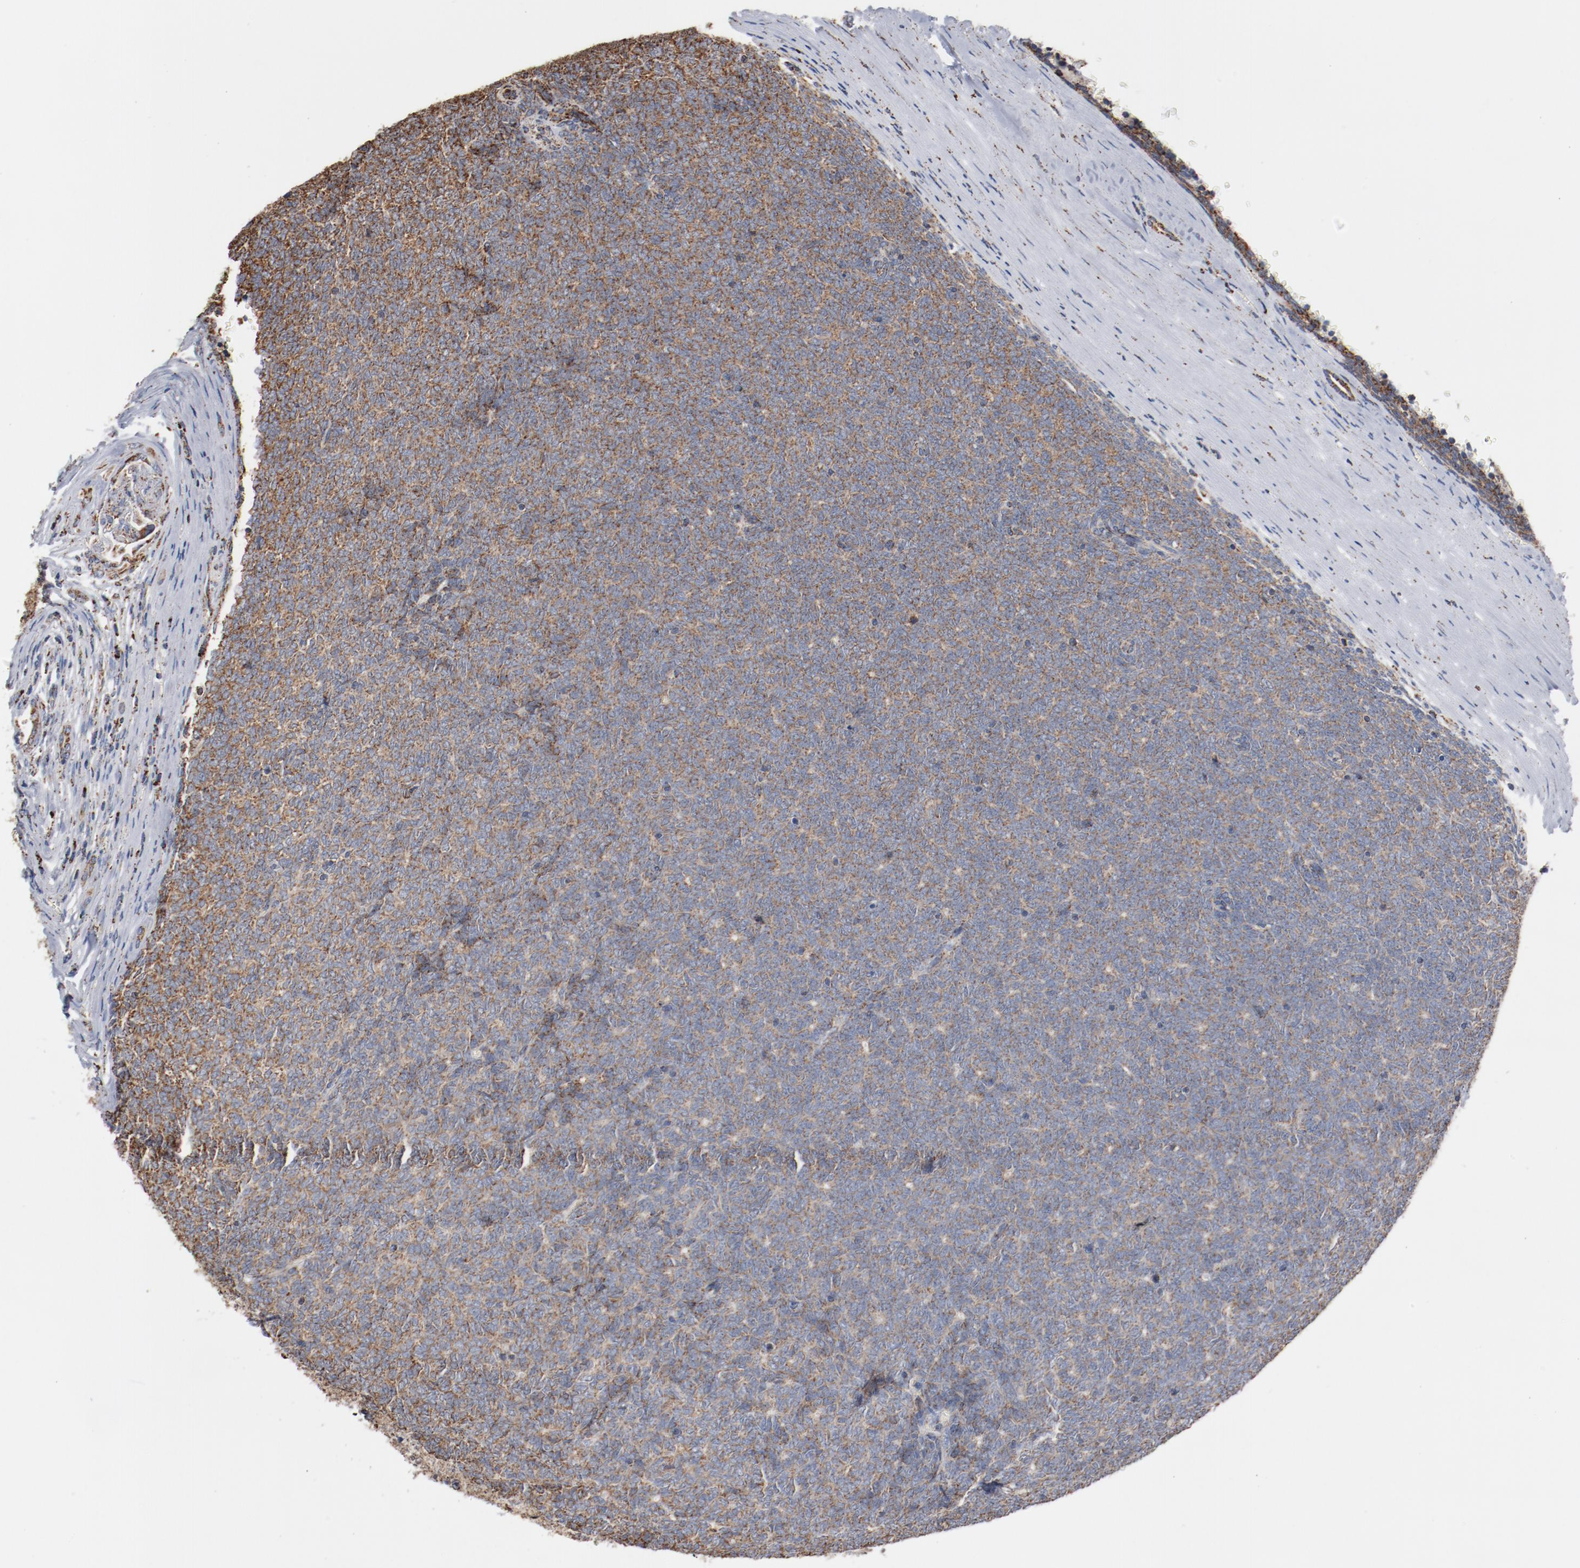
{"staining": {"intensity": "moderate", "quantity": "25%-75%", "location": "cytoplasmic/membranous"}, "tissue": "renal cancer", "cell_type": "Tumor cells", "image_type": "cancer", "snomed": [{"axis": "morphology", "description": "Neoplasm, malignant, NOS"}, {"axis": "topography", "description": "Kidney"}], "caption": "Immunohistochemistry (DAB (3,3'-diaminobenzidine)) staining of malignant neoplasm (renal) demonstrates moderate cytoplasmic/membranous protein staining in about 25%-75% of tumor cells.", "gene": "NDUFS4", "patient": {"sex": "male", "age": 28}}